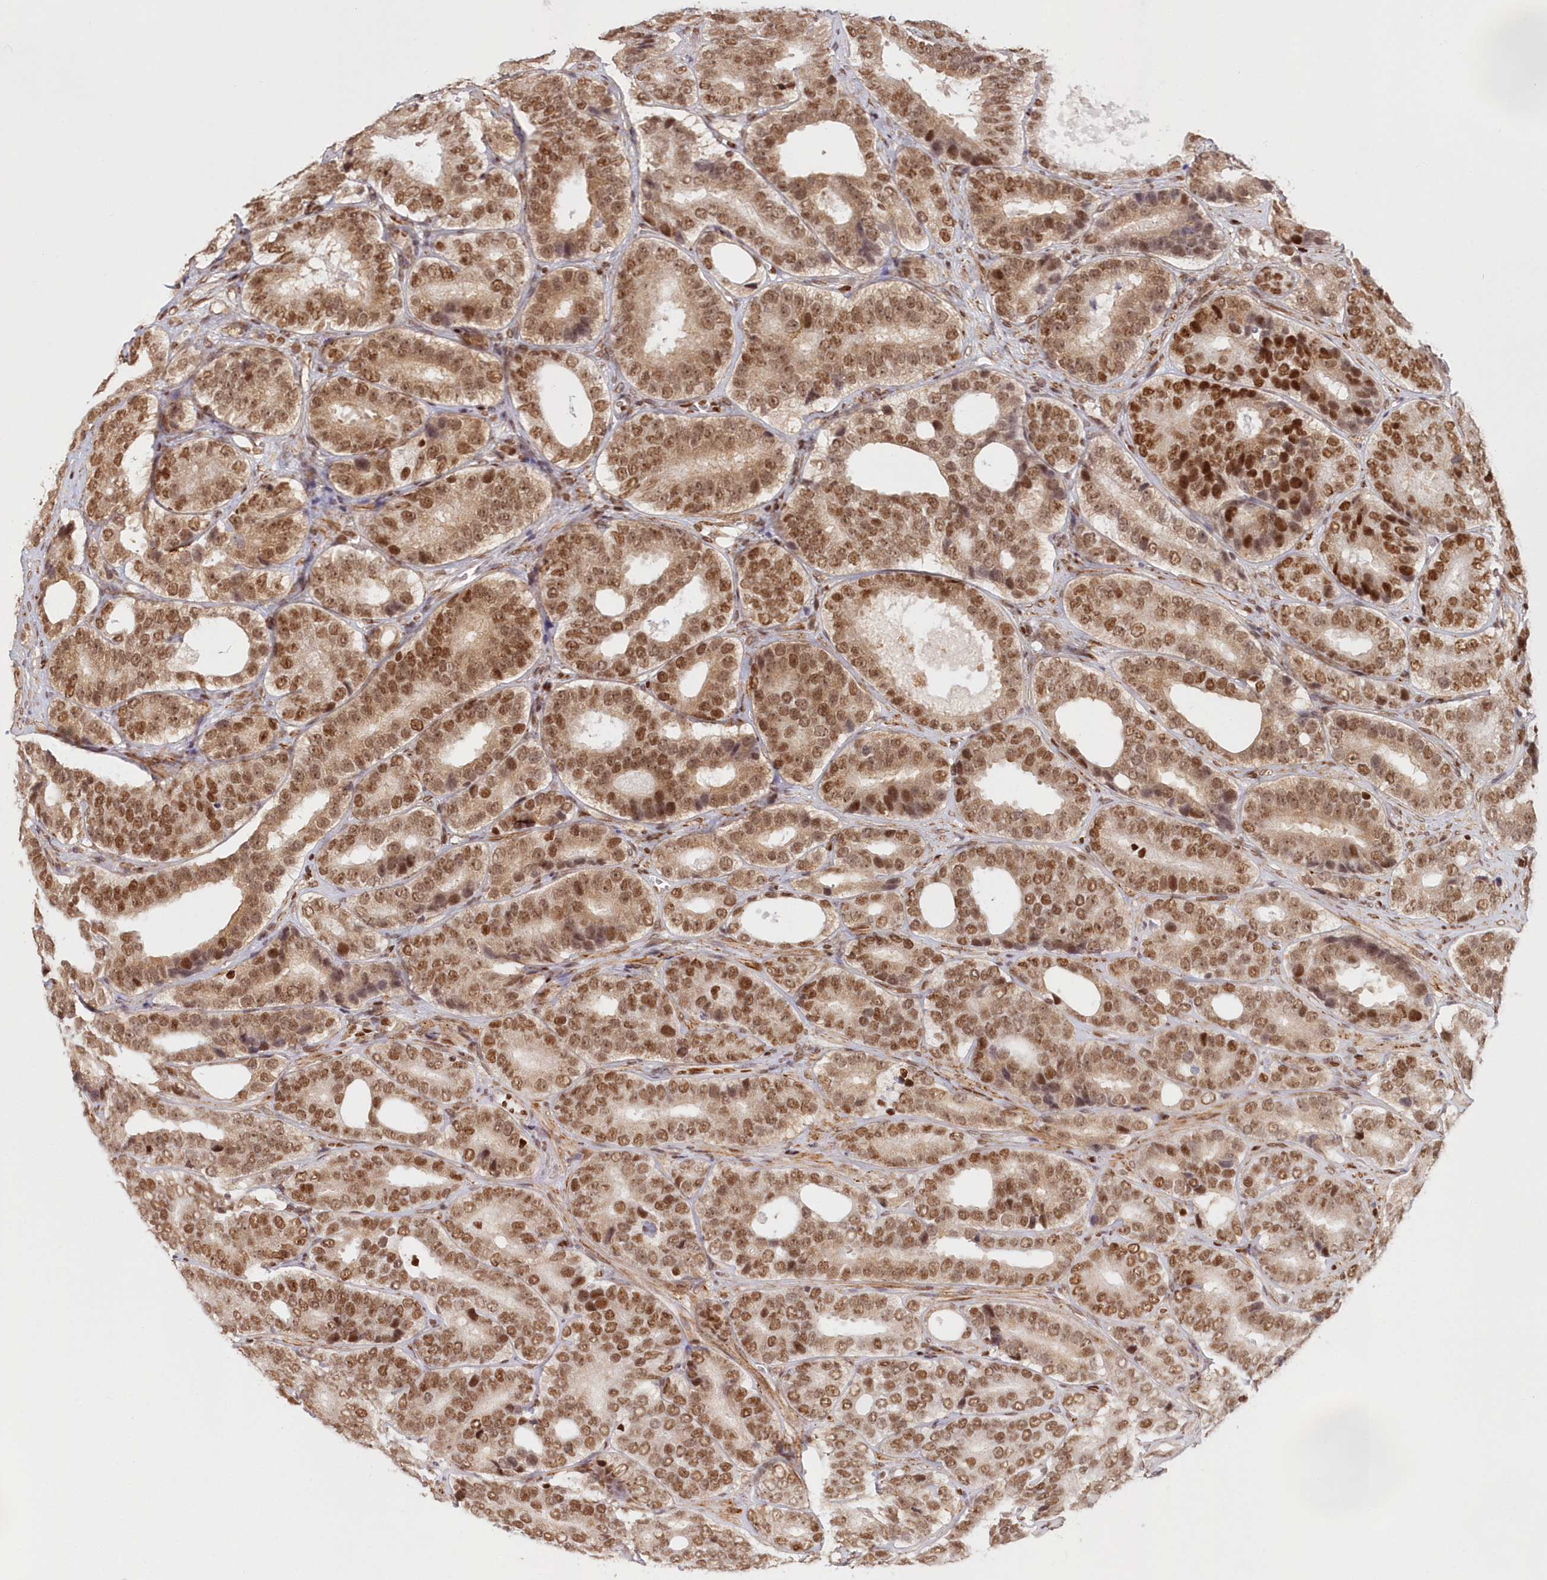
{"staining": {"intensity": "moderate", "quantity": ">75%", "location": "nuclear"}, "tissue": "prostate cancer", "cell_type": "Tumor cells", "image_type": "cancer", "snomed": [{"axis": "morphology", "description": "Adenocarcinoma, High grade"}, {"axis": "topography", "description": "Prostate"}], "caption": "A medium amount of moderate nuclear staining is appreciated in about >75% of tumor cells in adenocarcinoma (high-grade) (prostate) tissue. (DAB = brown stain, brightfield microscopy at high magnification).", "gene": "POLR2B", "patient": {"sex": "male", "age": 56}}